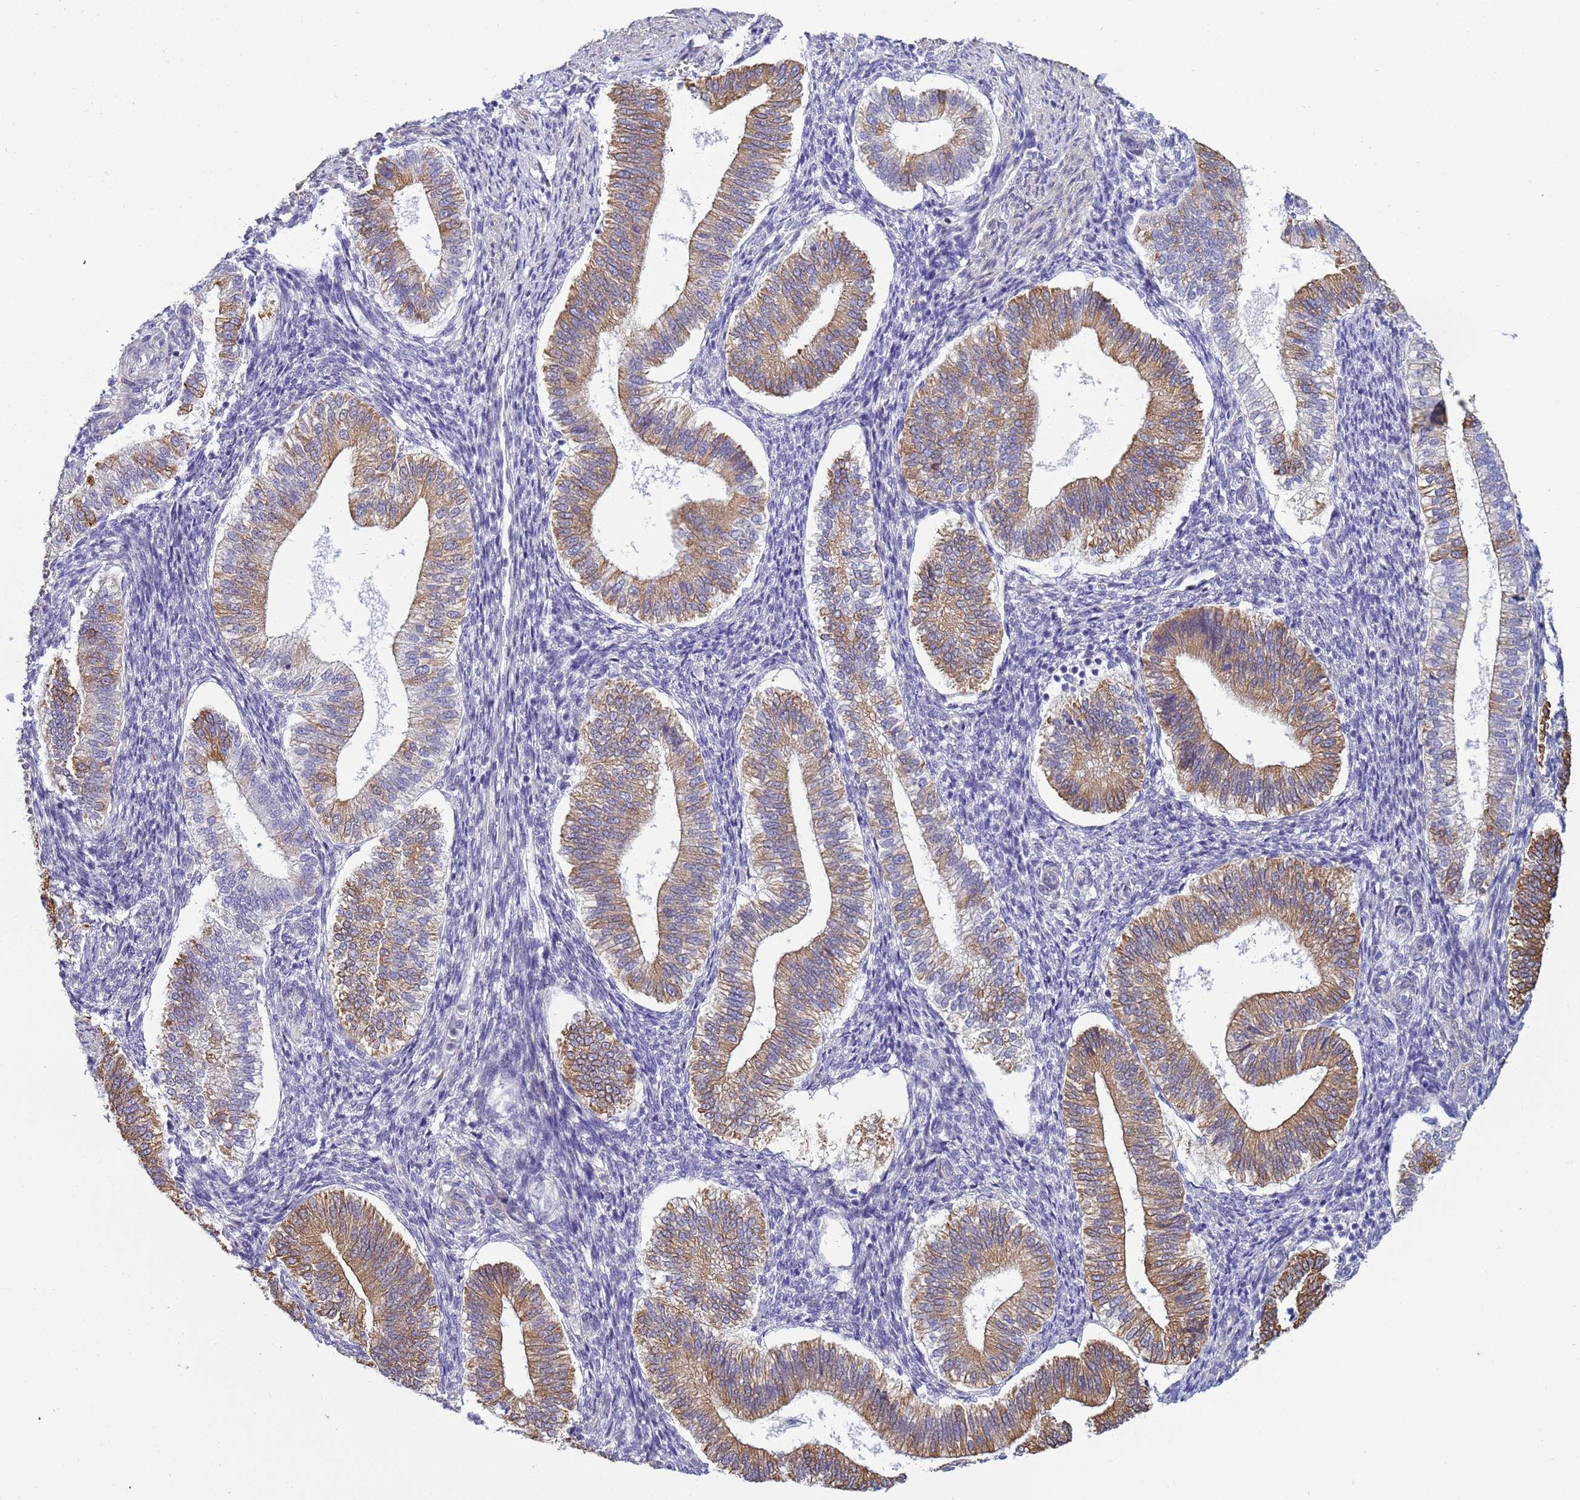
{"staining": {"intensity": "weak", "quantity": "<25%", "location": "cytoplasmic/membranous"}, "tissue": "endometrium", "cell_type": "Cells in endometrial stroma", "image_type": "normal", "snomed": [{"axis": "morphology", "description": "Normal tissue, NOS"}, {"axis": "topography", "description": "Endometrium"}], "caption": "This is an immunohistochemistry histopathology image of benign human endometrium. There is no staining in cells in endometrial stroma.", "gene": "TRPC6", "patient": {"sex": "female", "age": 25}}